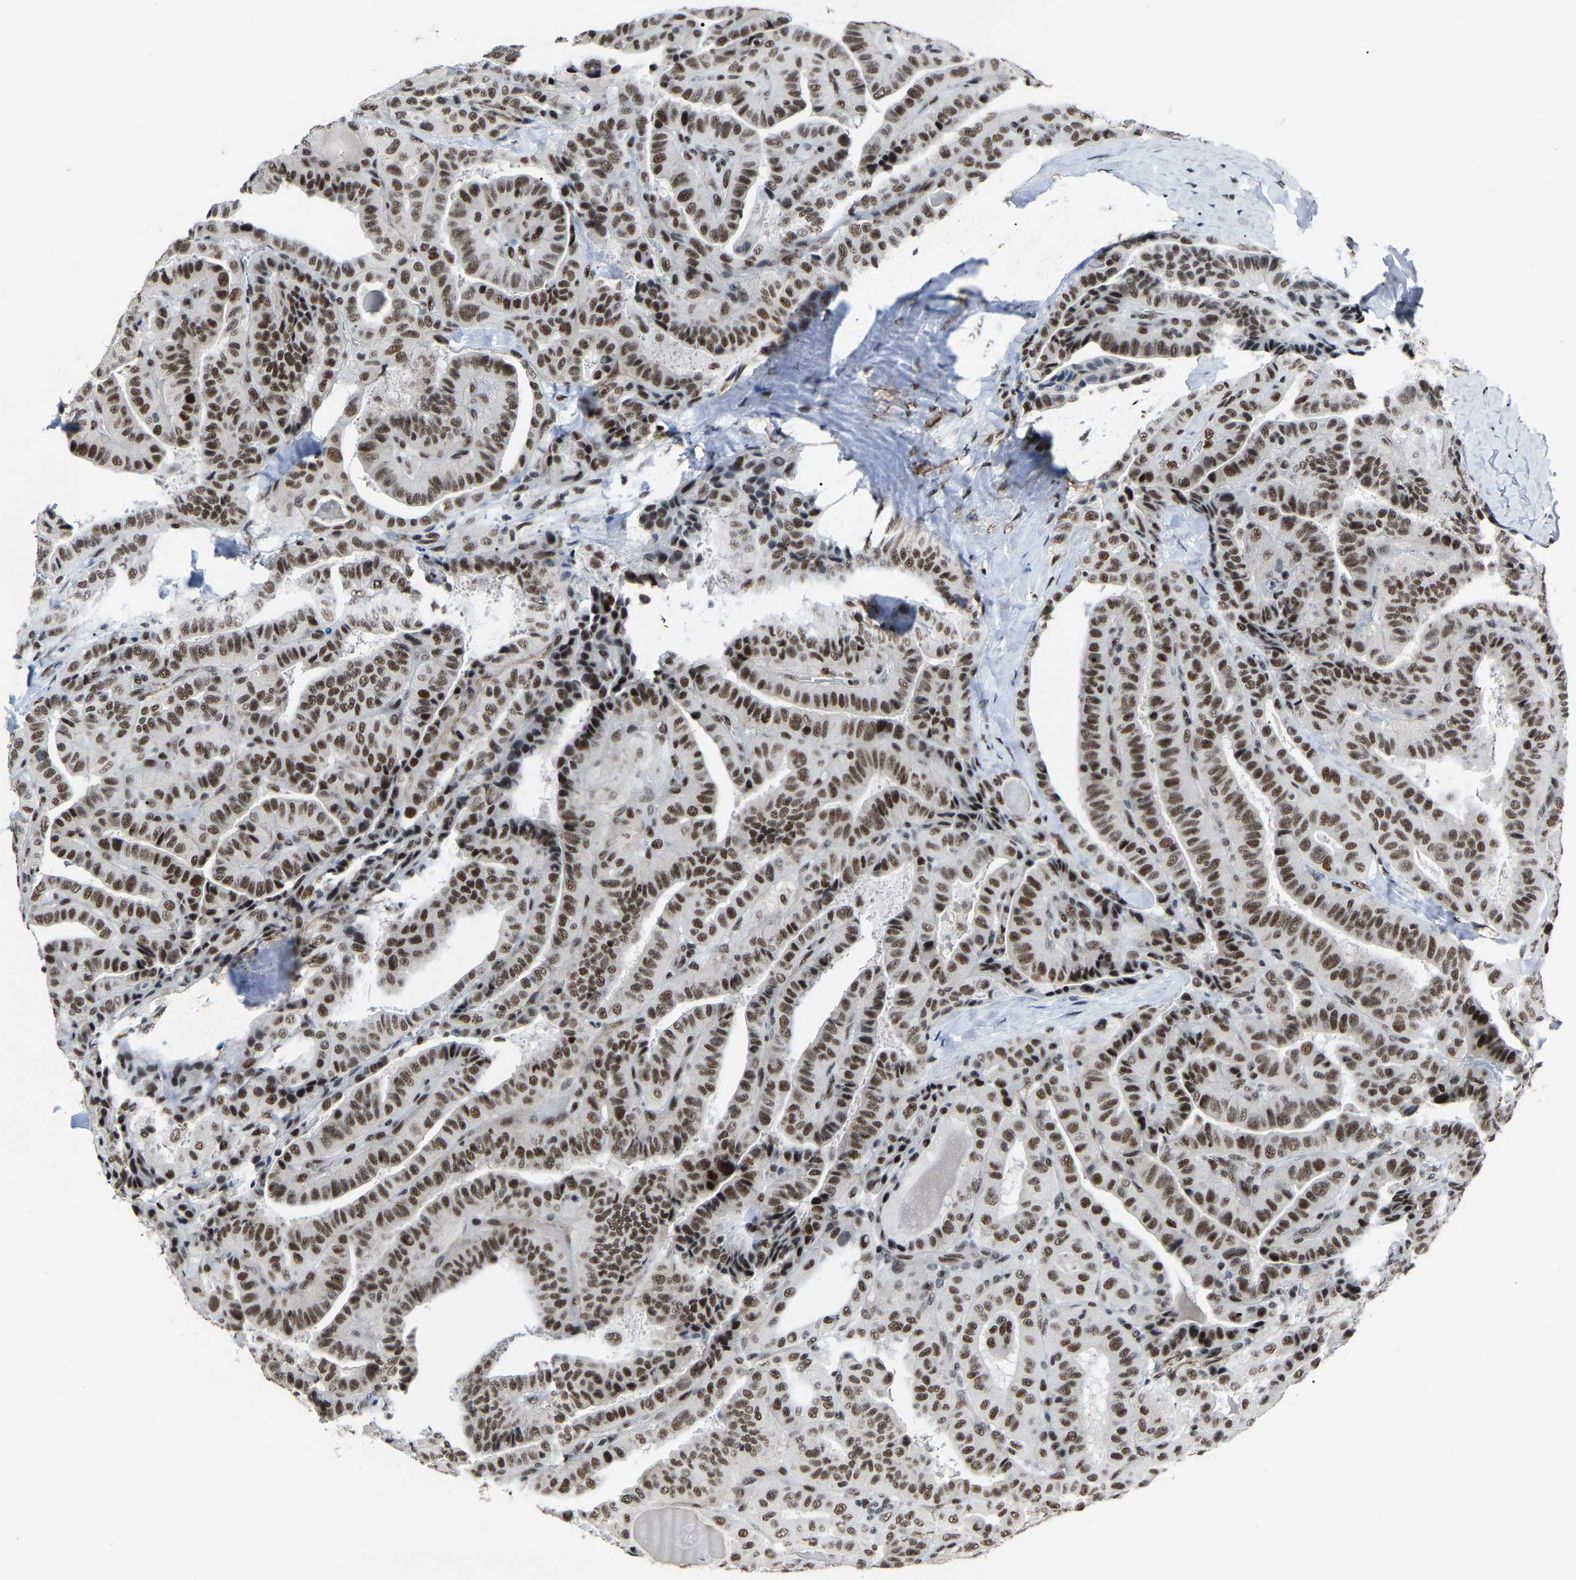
{"staining": {"intensity": "moderate", "quantity": ">75%", "location": "nuclear"}, "tissue": "thyroid cancer", "cell_type": "Tumor cells", "image_type": "cancer", "snomed": [{"axis": "morphology", "description": "Papillary adenocarcinoma, NOS"}, {"axis": "topography", "description": "Thyroid gland"}], "caption": "Immunohistochemistry (IHC) micrograph of human thyroid cancer (papillary adenocarcinoma) stained for a protein (brown), which displays medium levels of moderate nuclear positivity in about >75% of tumor cells.", "gene": "DDX5", "patient": {"sex": "male", "age": 77}}